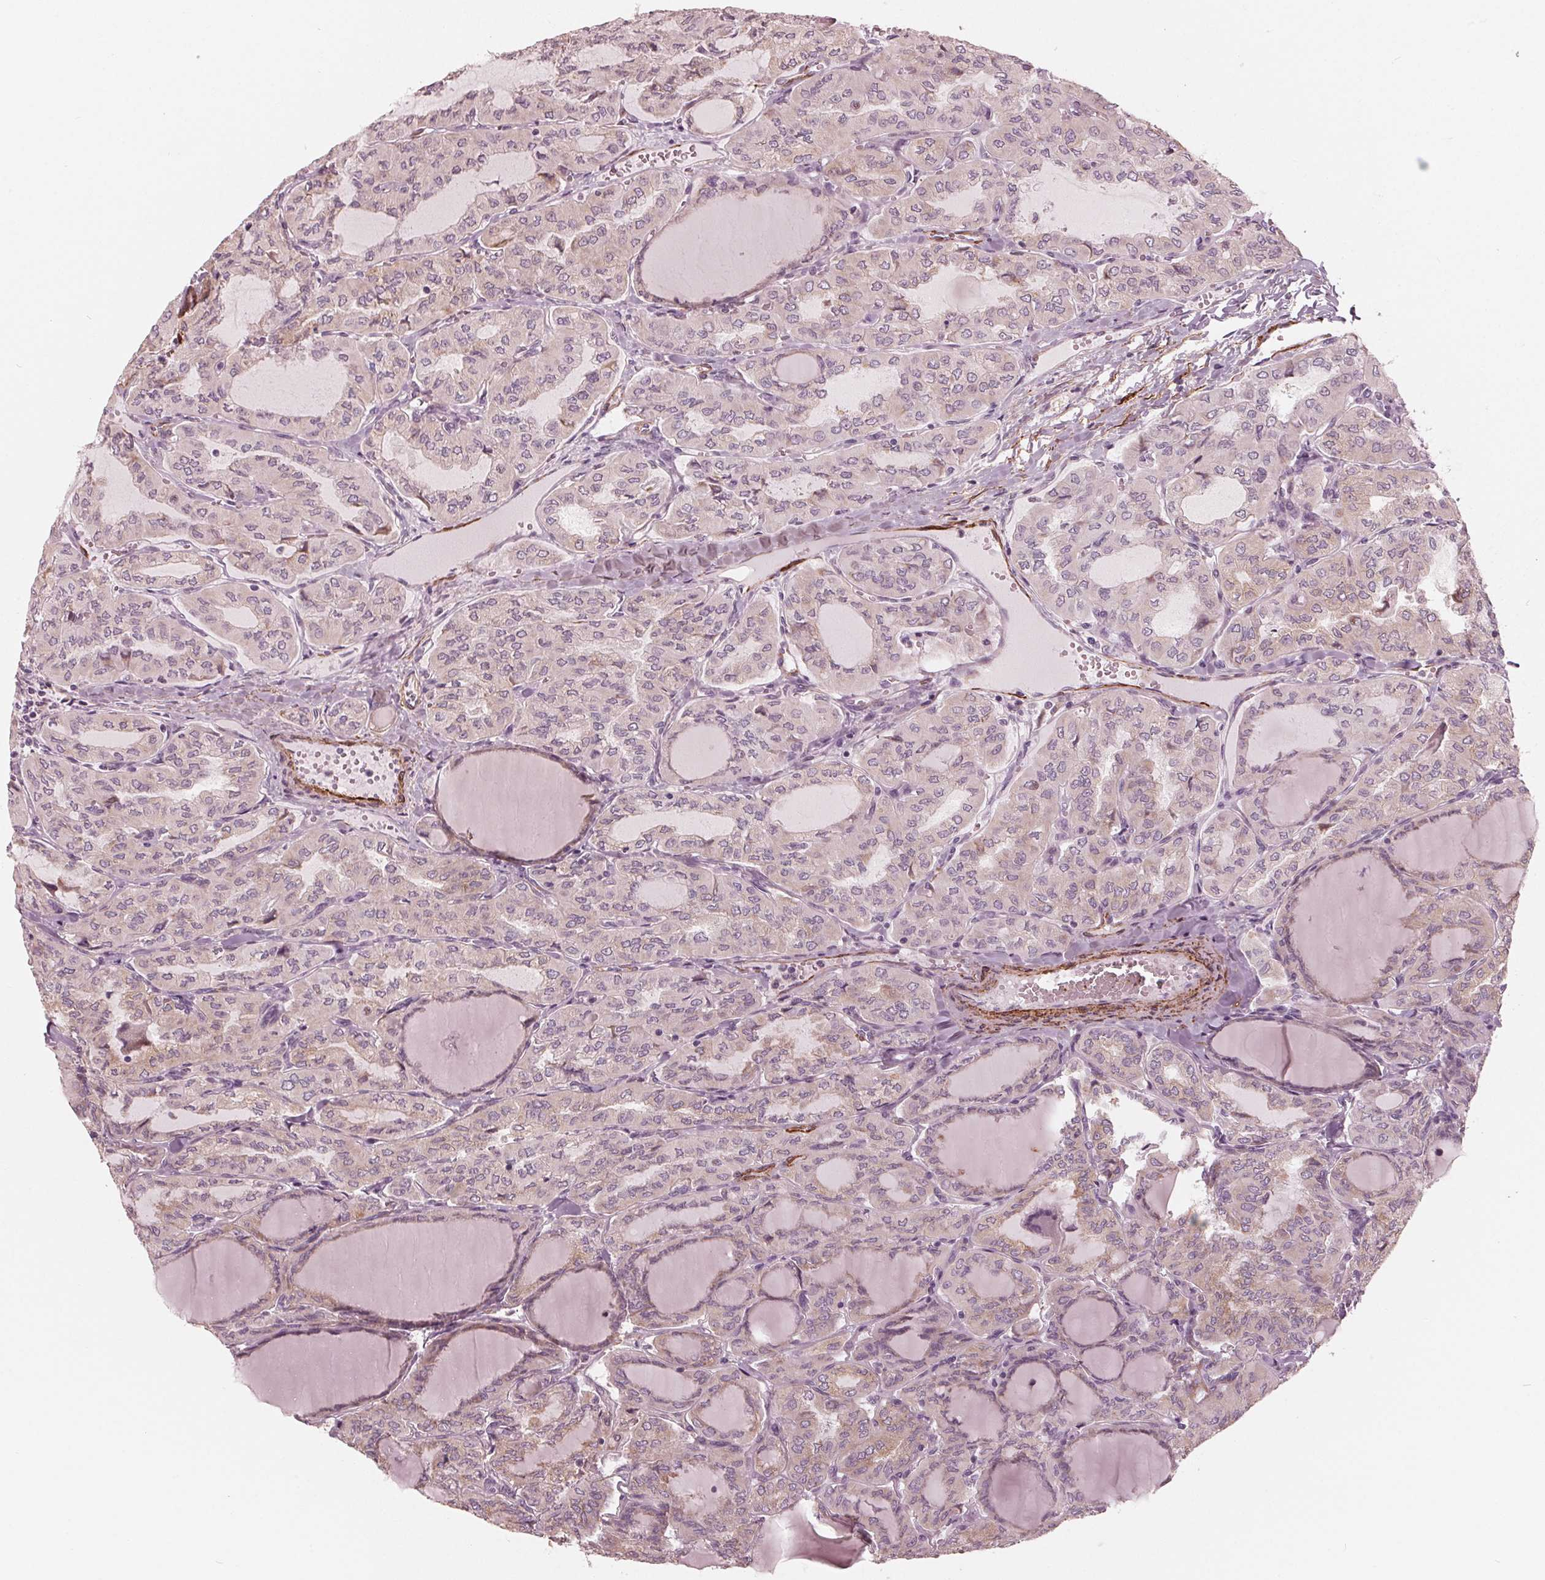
{"staining": {"intensity": "weak", "quantity": "<25%", "location": "cytoplasmic/membranous"}, "tissue": "thyroid cancer", "cell_type": "Tumor cells", "image_type": "cancer", "snomed": [{"axis": "morphology", "description": "Papillary adenocarcinoma, NOS"}, {"axis": "topography", "description": "Thyroid gland"}], "caption": "DAB immunohistochemical staining of human thyroid papillary adenocarcinoma demonstrates no significant expression in tumor cells.", "gene": "MIER3", "patient": {"sex": "male", "age": 20}}